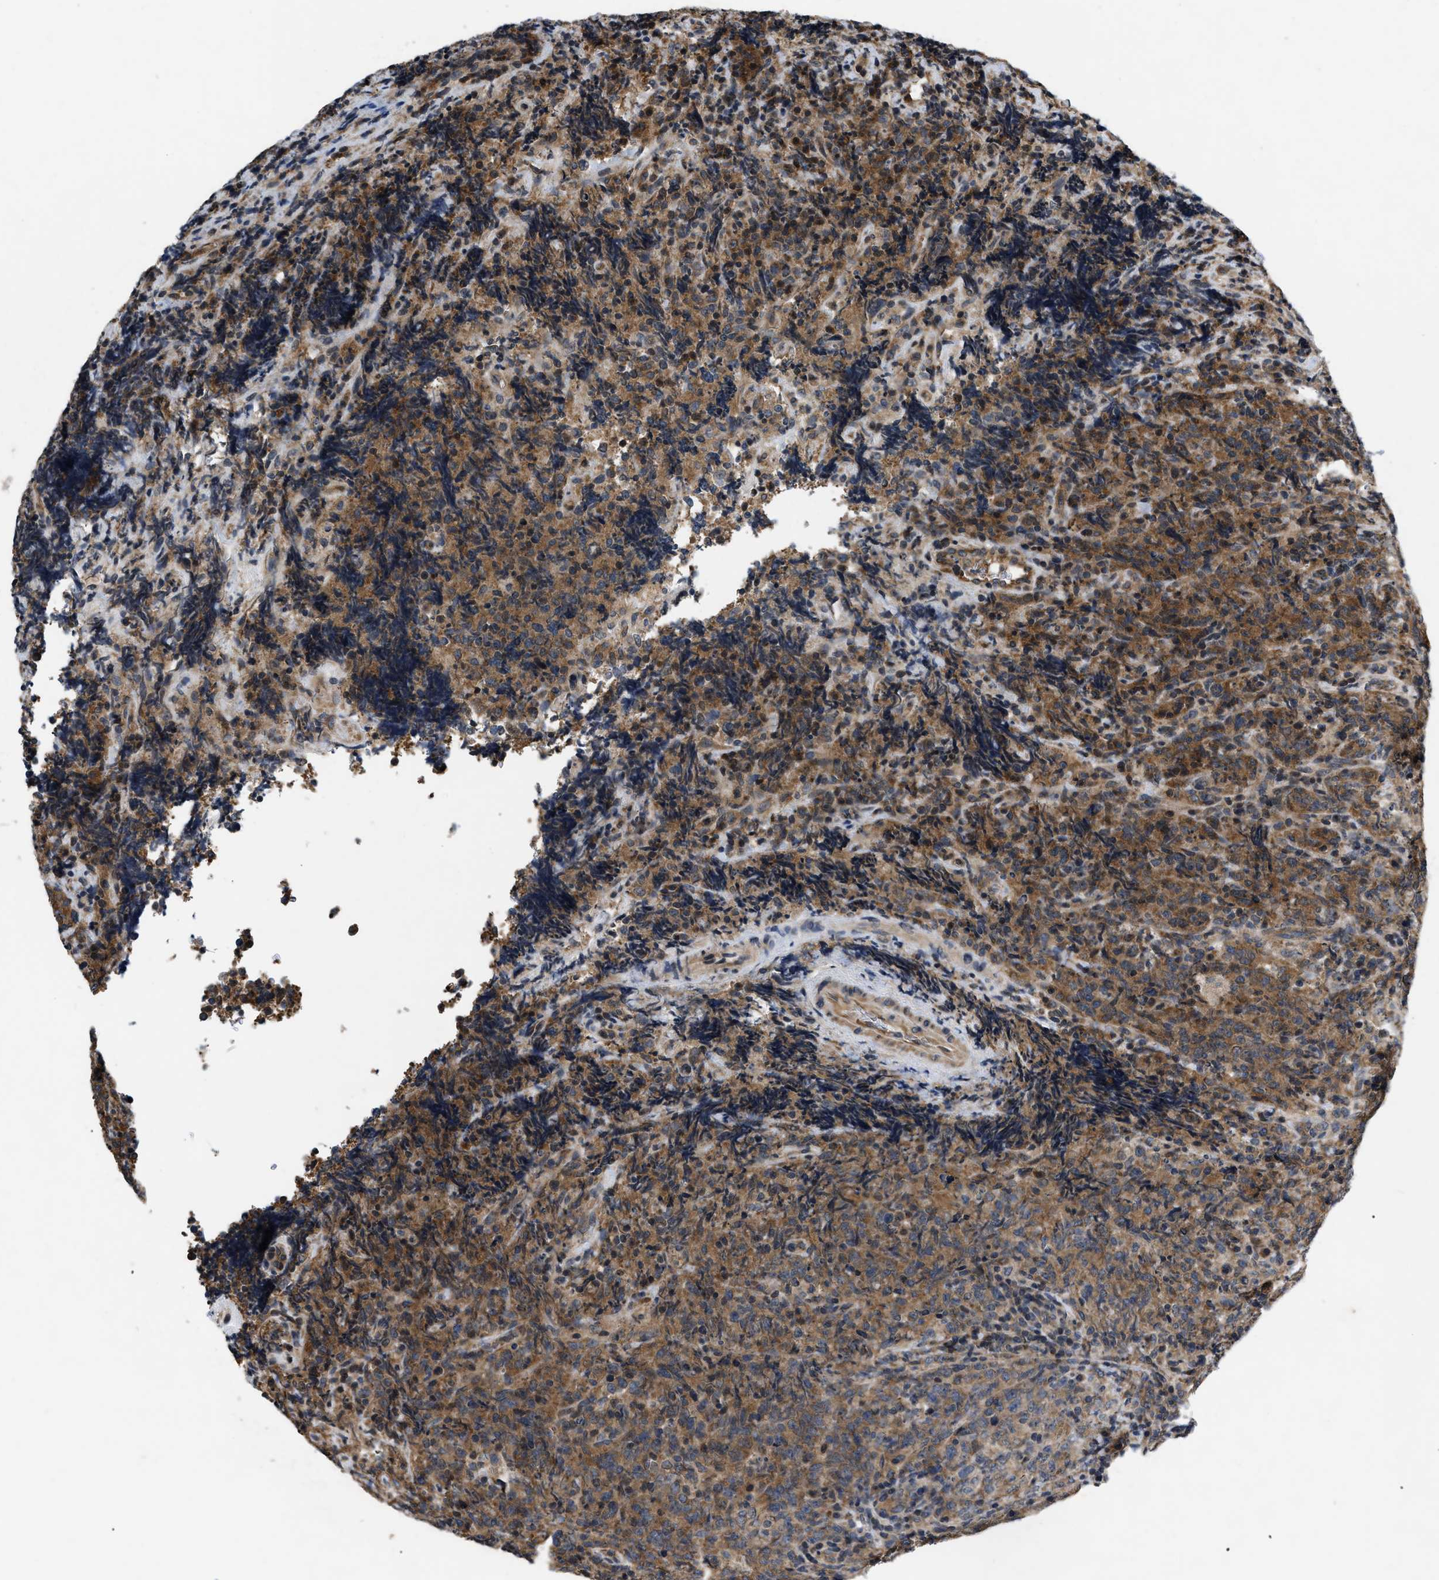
{"staining": {"intensity": "moderate", "quantity": ">75%", "location": "cytoplasmic/membranous"}, "tissue": "lymphoma", "cell_type": "Tumor cells", "image_type": "cancer", "snomed": [{"axis": "morphology", "description": "Malignant lymphoma, non-Hodgkin's type, High grade"}, {"axis": "topography", "description": "Tonsil"}], "caption": "There is medium levels of moderate cytoplasmic/membranous positivity in tumor cells of lymphoma, as demonstrated by immunohistochemical staining (brown color).", "gene": "HMGCR", "patient": {"sex": "female", "age": 36}}